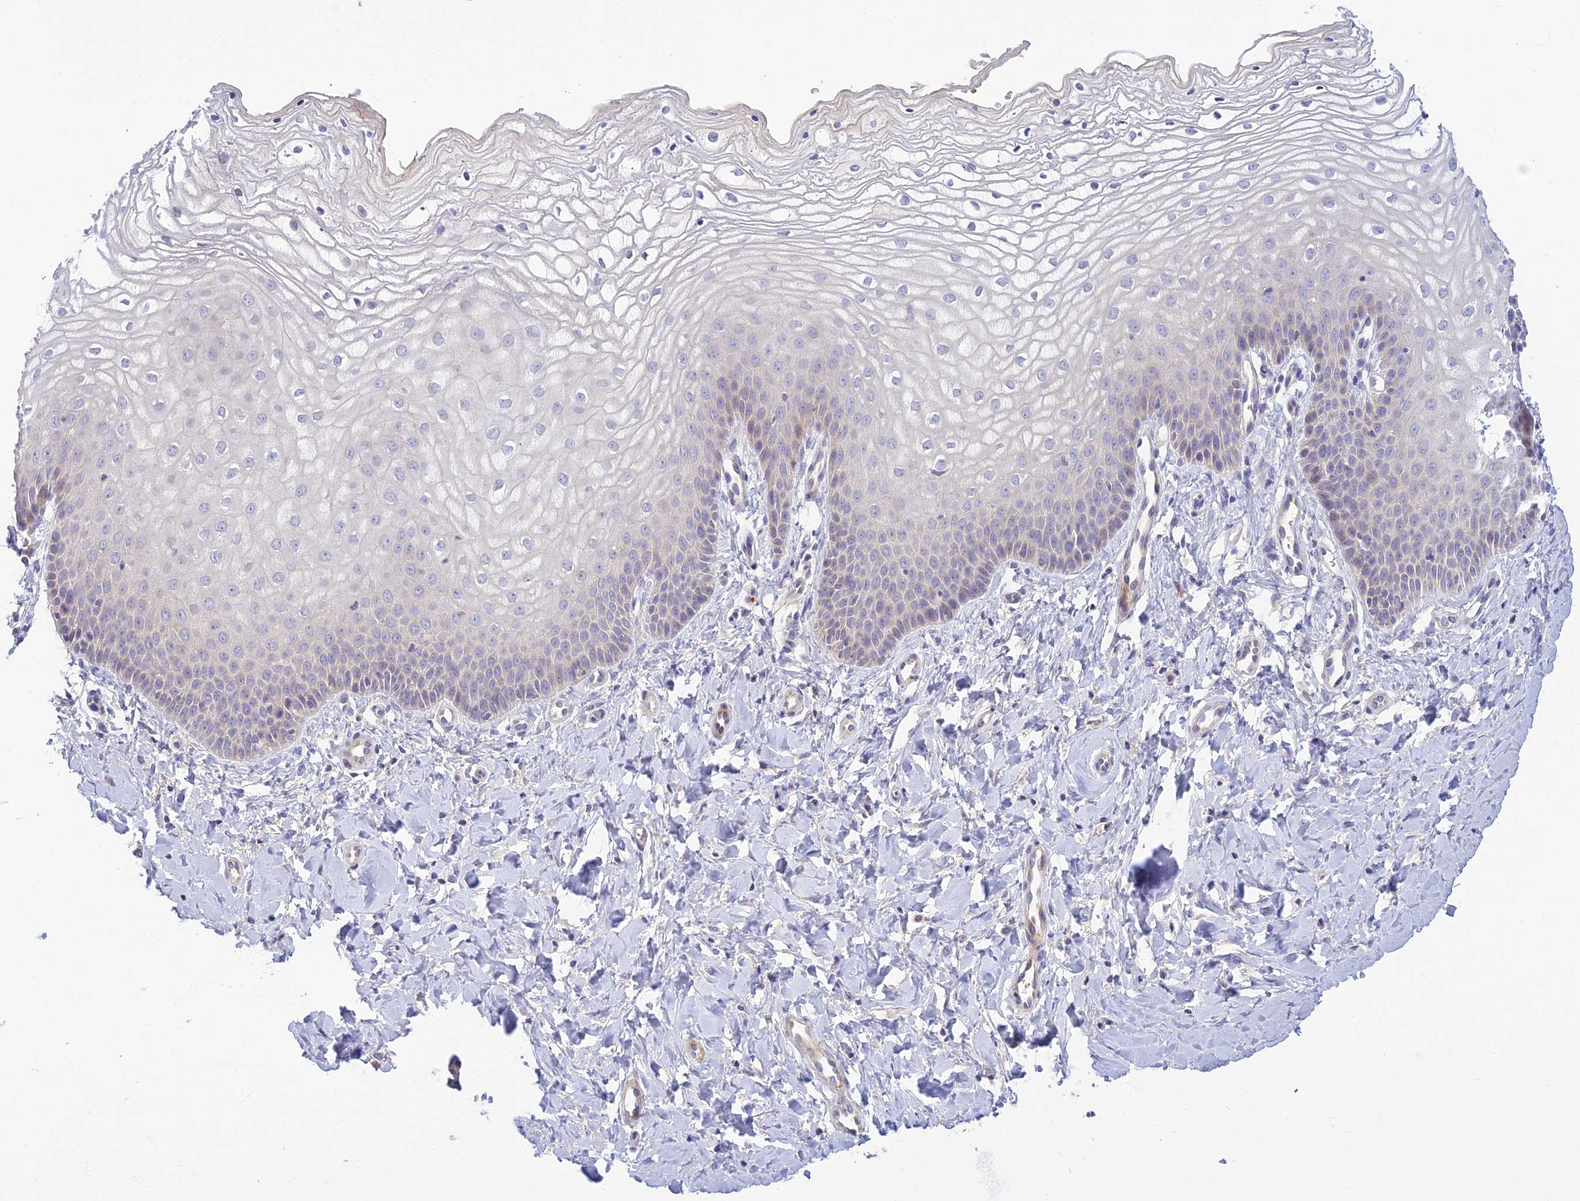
{"staining": {"intensity": "negative", "quantity": "none", "location": "none"}, "tissue": "vagina", "cell_type": "Squamous epithelial cells", "image_type": "normal", "snomed": [{"axis": "morphology", "description": "Normal tissue, NOS"}, {"axis": "topography", "description": "Vagina"}, {"axis": "topography", "description": "Cervix"}], "caption": "The image shows no significant positivity in squamous epithelial cells of vagina. Brightfield microscopy of immunohistochemistry stained with DAB (3,3'-diaminobenzidine) (brown) and hematoxylin (blue), captured at high magnification.", "gene": "CLIP4", "patient": {"sex": "female", "age": 40}}